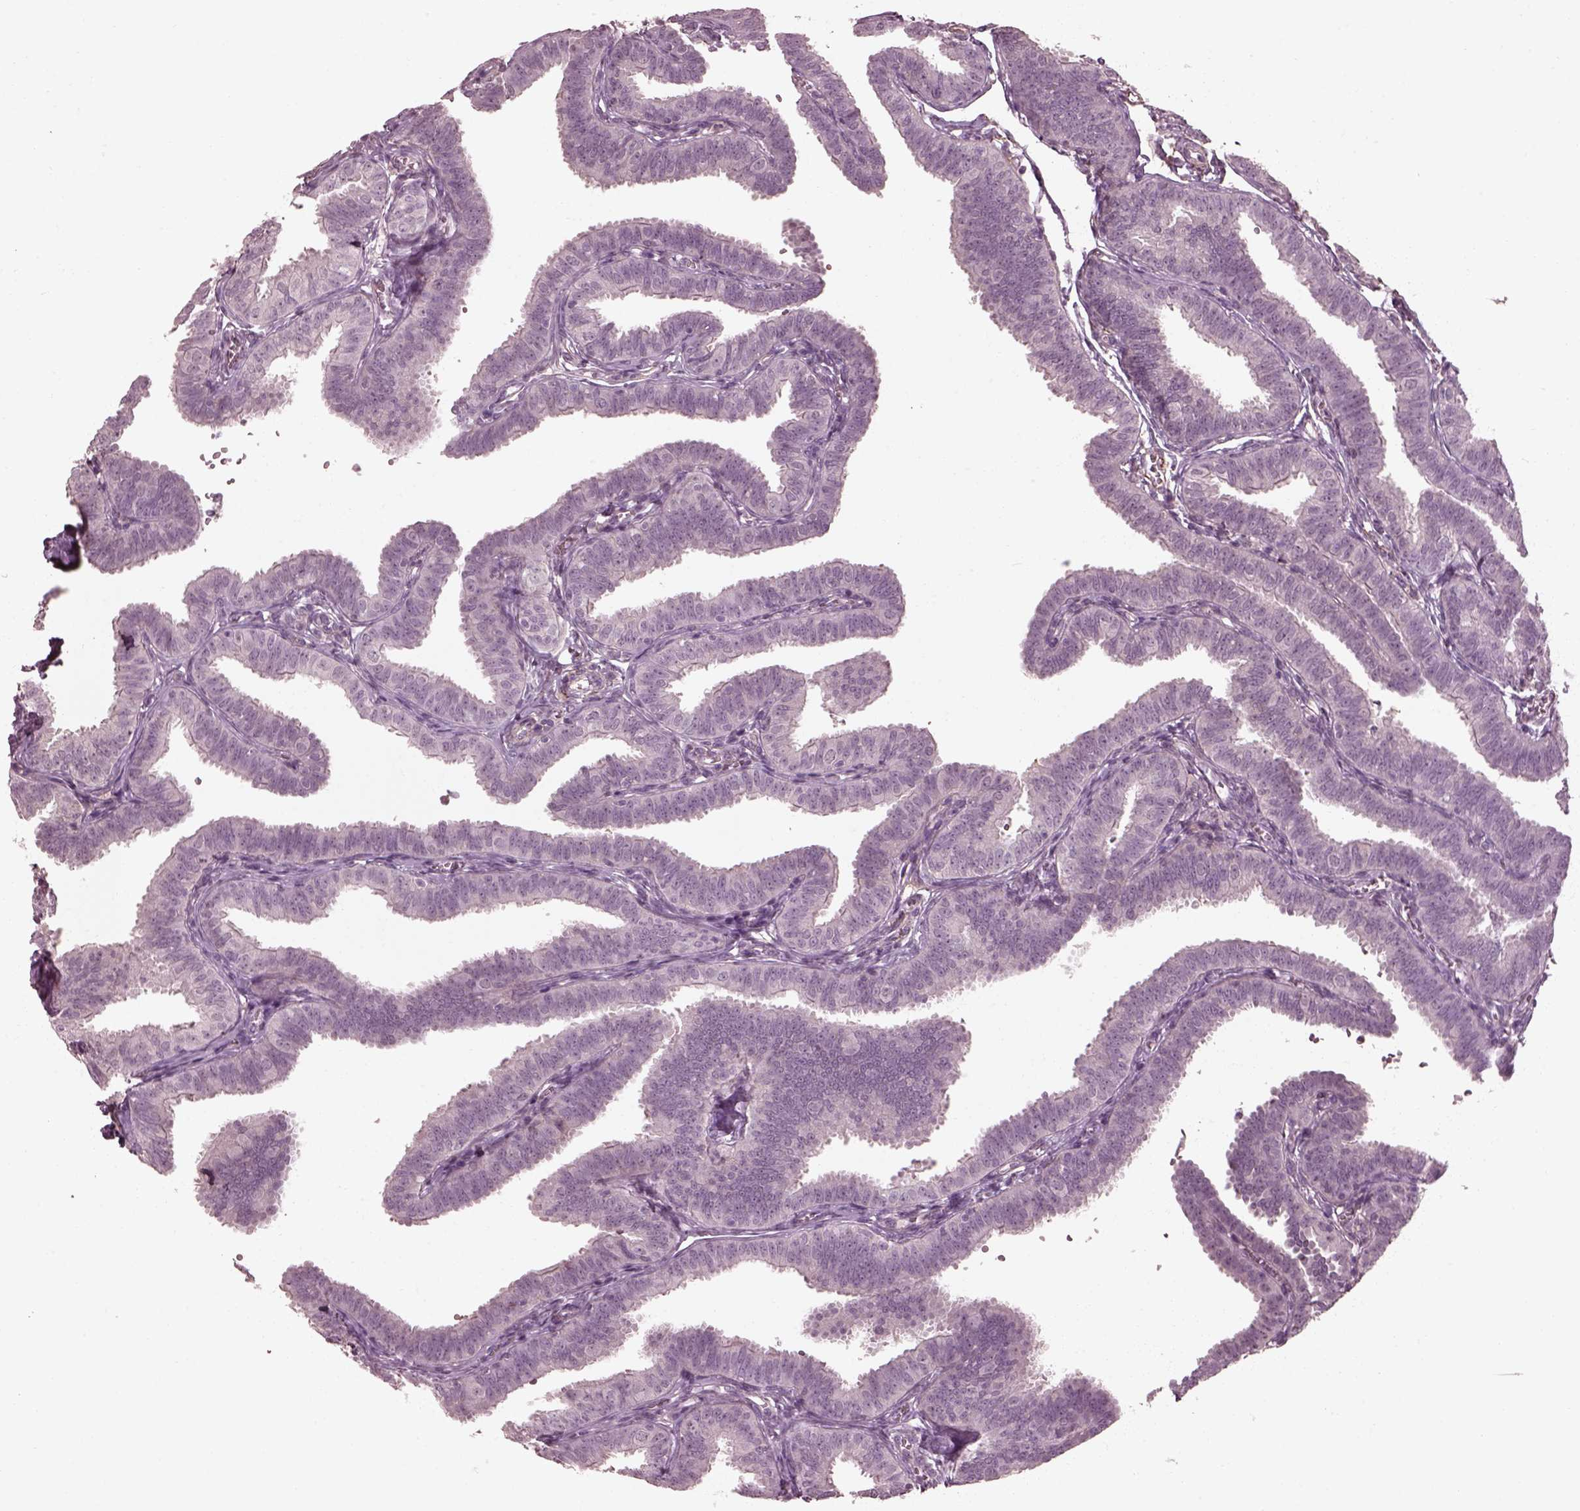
{"staining": {"intensity": "negative", "quantity": "none", "location": "none"}, "tissue": "fallopian tube", "cell_type": "Glandular cells", "image_type": "normal", "snomed": [{"axis": "morphology", "description": "Normal tissue, NOS"}, {"axis": "topography", "description": "Fallopian tube"}], "caption": "DAB immunohistochemical staining of benign human fallopian tube exhibits no significant positivity in glandular cells. (DAB IHC with hematoxylin counter stain).", "gene": "EFEMP1", "patient": {"sex": "female", "age": 25}}